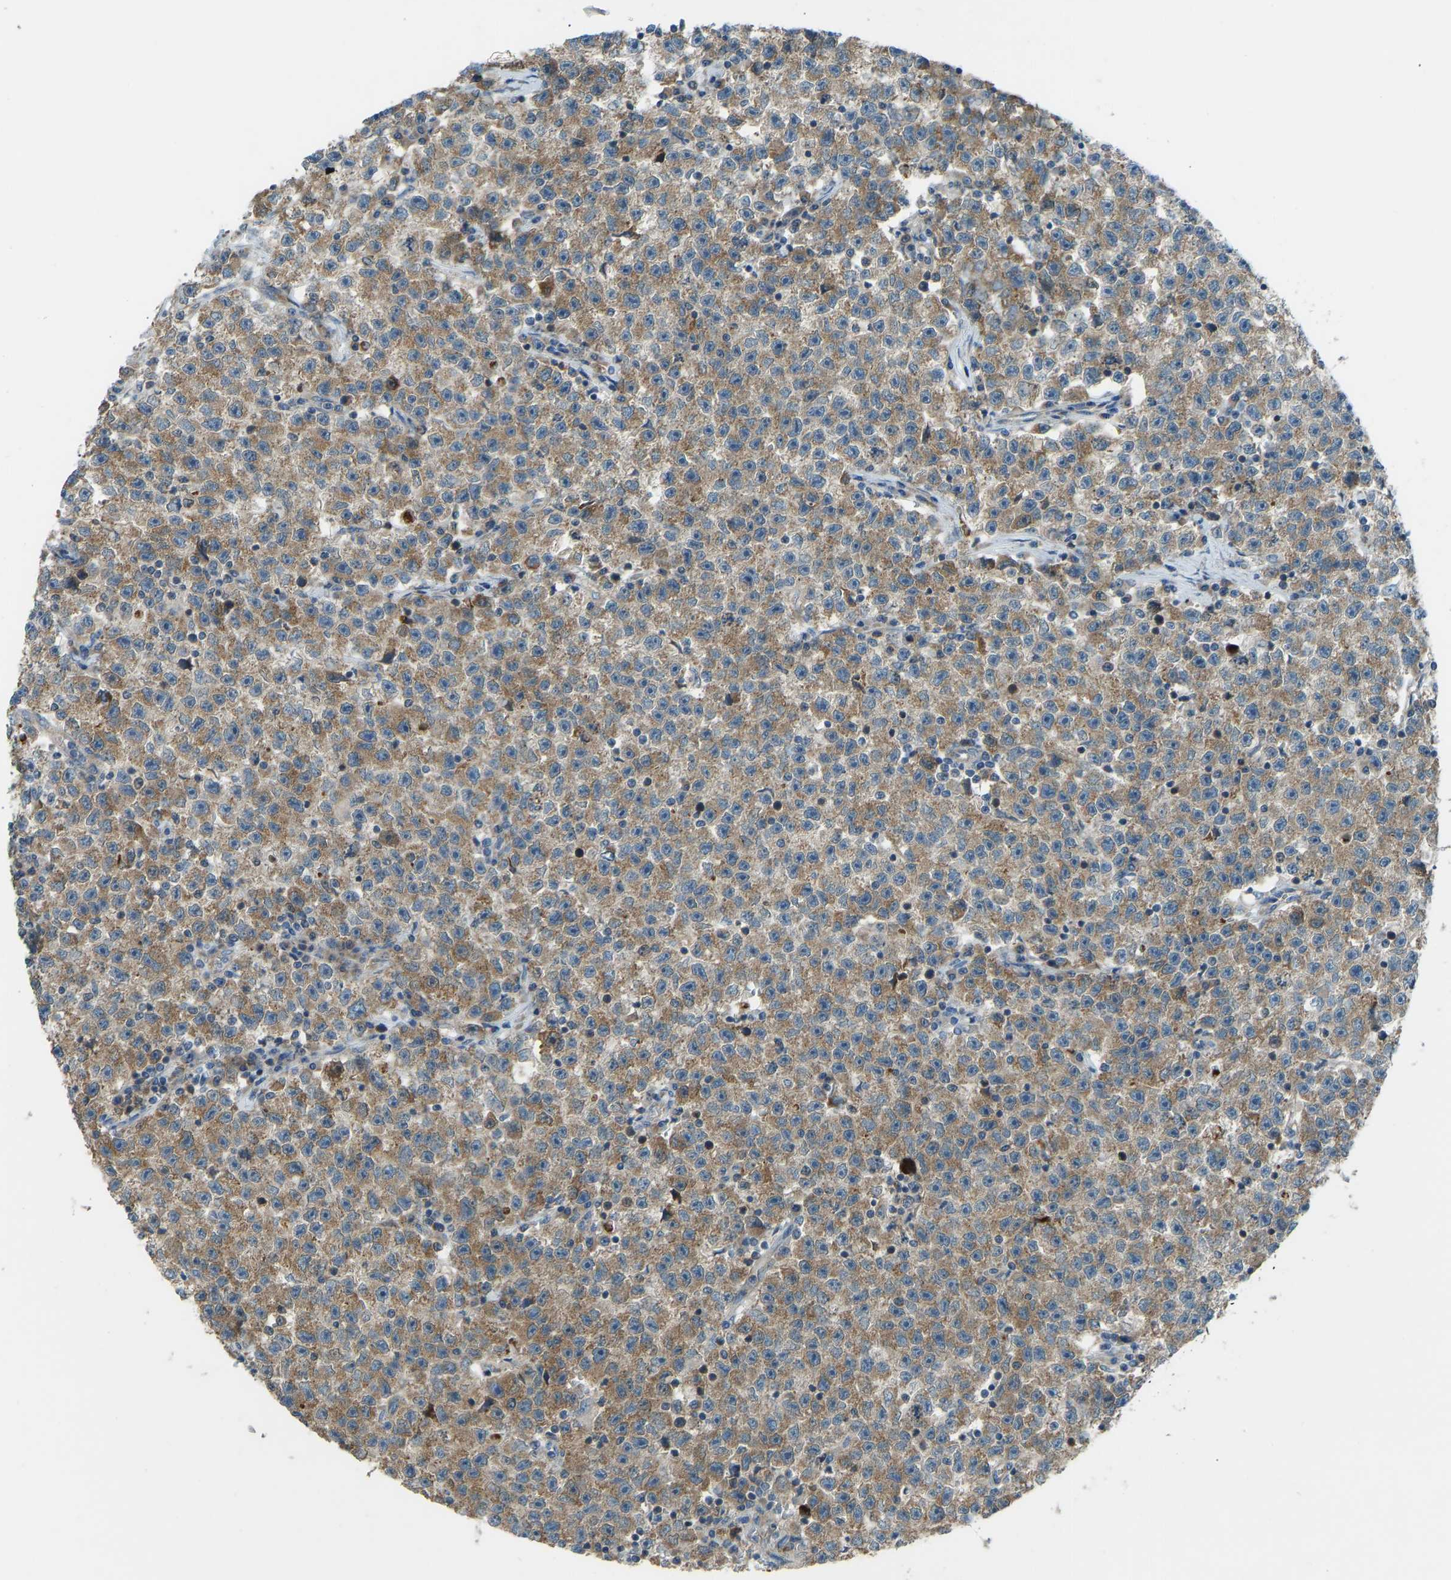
{"staining": {"intensity": "moderate", "quantity": ">75%", "location": "cytoplasmic/membranous"}, "tissue": "testis cancer", "cell_type": "Tumor cells", "image_type": "cancer", "snomed": [{"axis": "morphology", "description": "Seminoma, NOS"}, {"axis": "topography", "description": "Testis"}], "caption": "A brown stain highlights moderate cytoplasmic/membranous positivity of a protein in human testis seminoma tumor cells. The staining was performed using DAB (3,3'-diaminobenzidine) to visualize the protein expression in brown, while the nuclei were stained in blue with hematoxylin (Magnification: 20x).", "gene": "STAU2", "patient": {"sex": "male", "age": 22}}